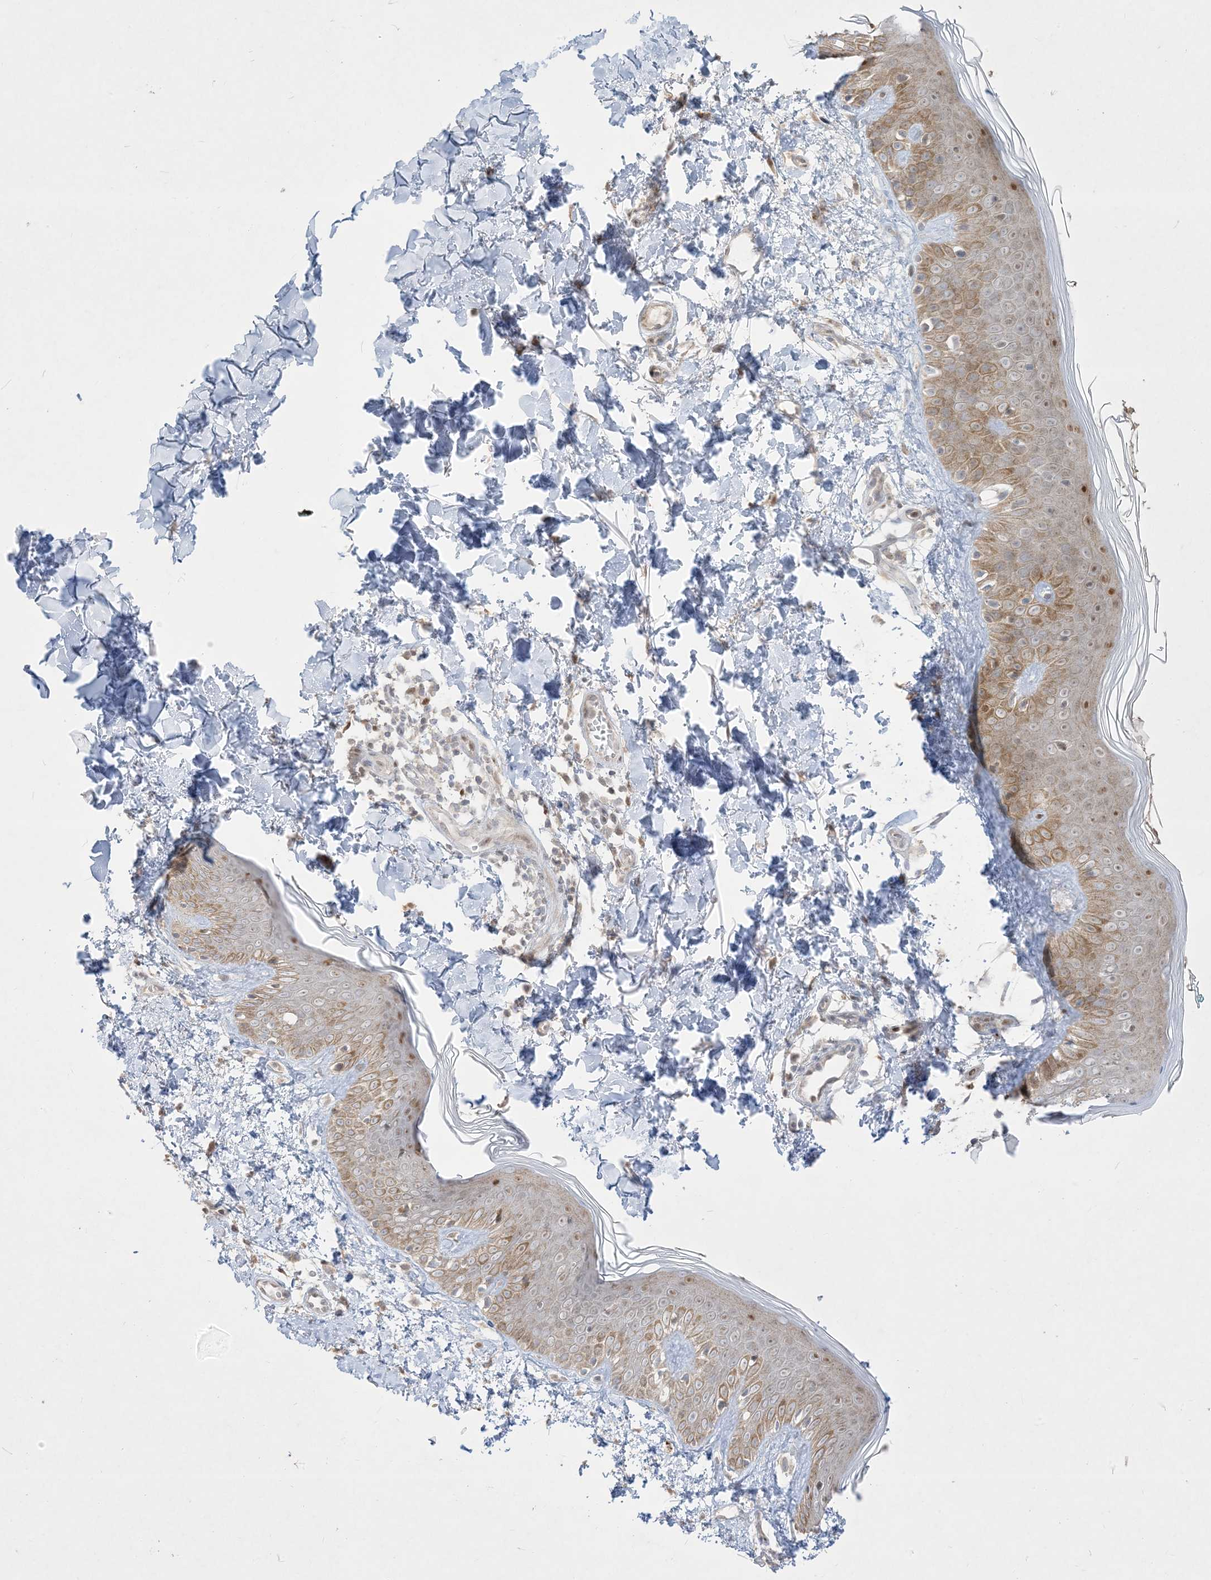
{"staining": {"intensity": "negative", "quantity": "none", "location": "none"}, "tissue": "skin", "cell_type": "Fibroblasts", "image_type": "normal", "snomed": [{"axis": "morphology", "description": "Normal tissue, NOS"}, {"axis": "topography", "description": "Skin"}], "caption": "DAB (3,3'-diaminobenzidine) immunohistochemical staining of unremarkable skin exhibits no significant staining in fibroblasts.", "gene": "BHLHE40", "patient": {"sex": "male", "age": 37}}